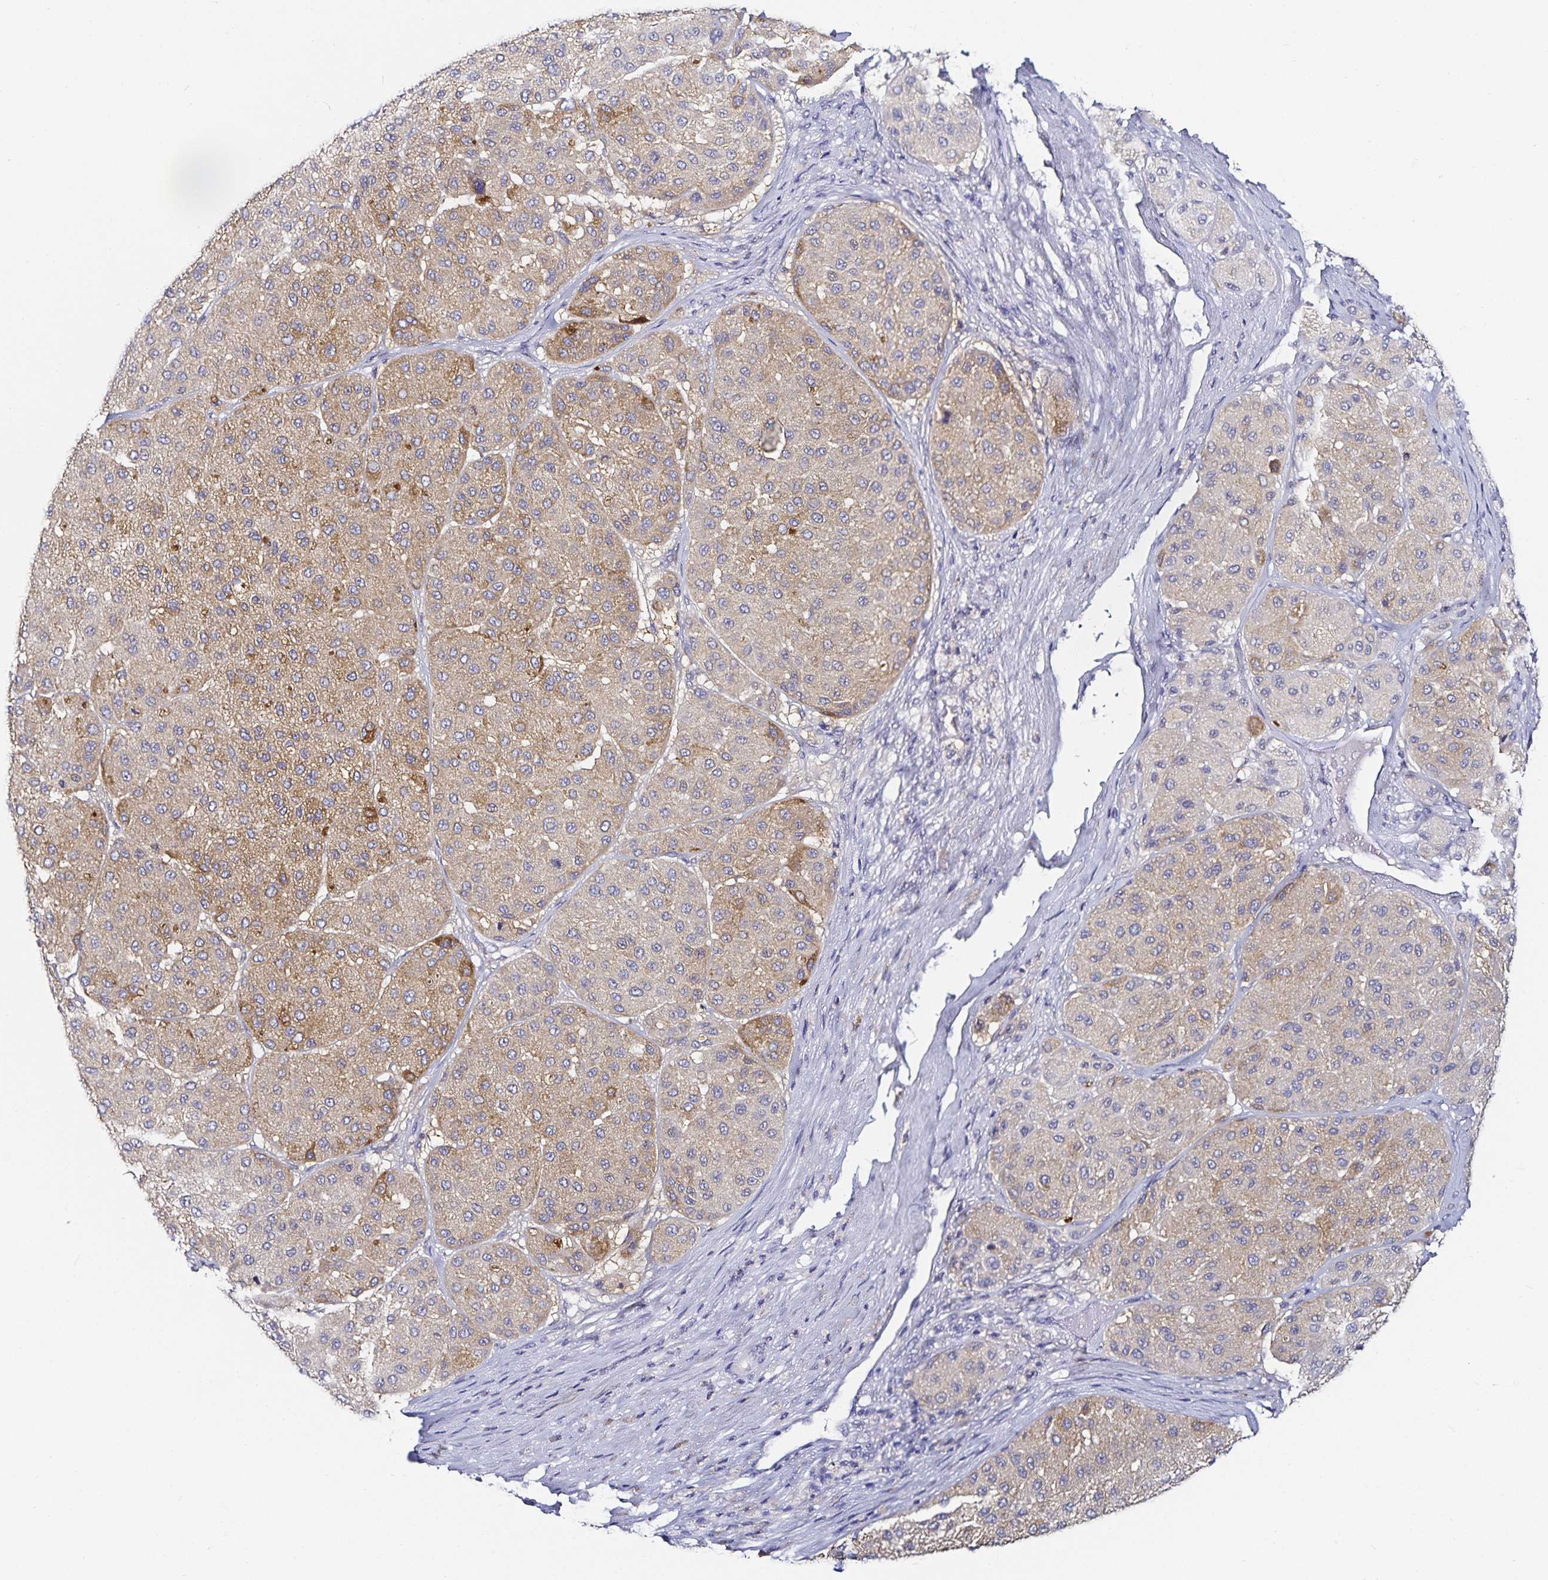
{"staining": {"intensity": "weak", "quantity": "25%-75%", "location": "cytoplasmic/membranous"}, "tissue": "melanoma", "cell_type": "Tumor cells", "image_type": "cancer", "snomed": [{"axis": "morphology", "description": "Malignant melanoma, Metastatic site"}, {"axis": "topography", "description": "Smooth muscle"}], "caption": "Malignant melanoma (metastatic site) stained with IHC demonstrates weak cytoplasmic/membranous positivity in about 25%-75% of tumor cells.", "gene": "TSPAN7", "patient": {"sex": "male", "age": 41}}